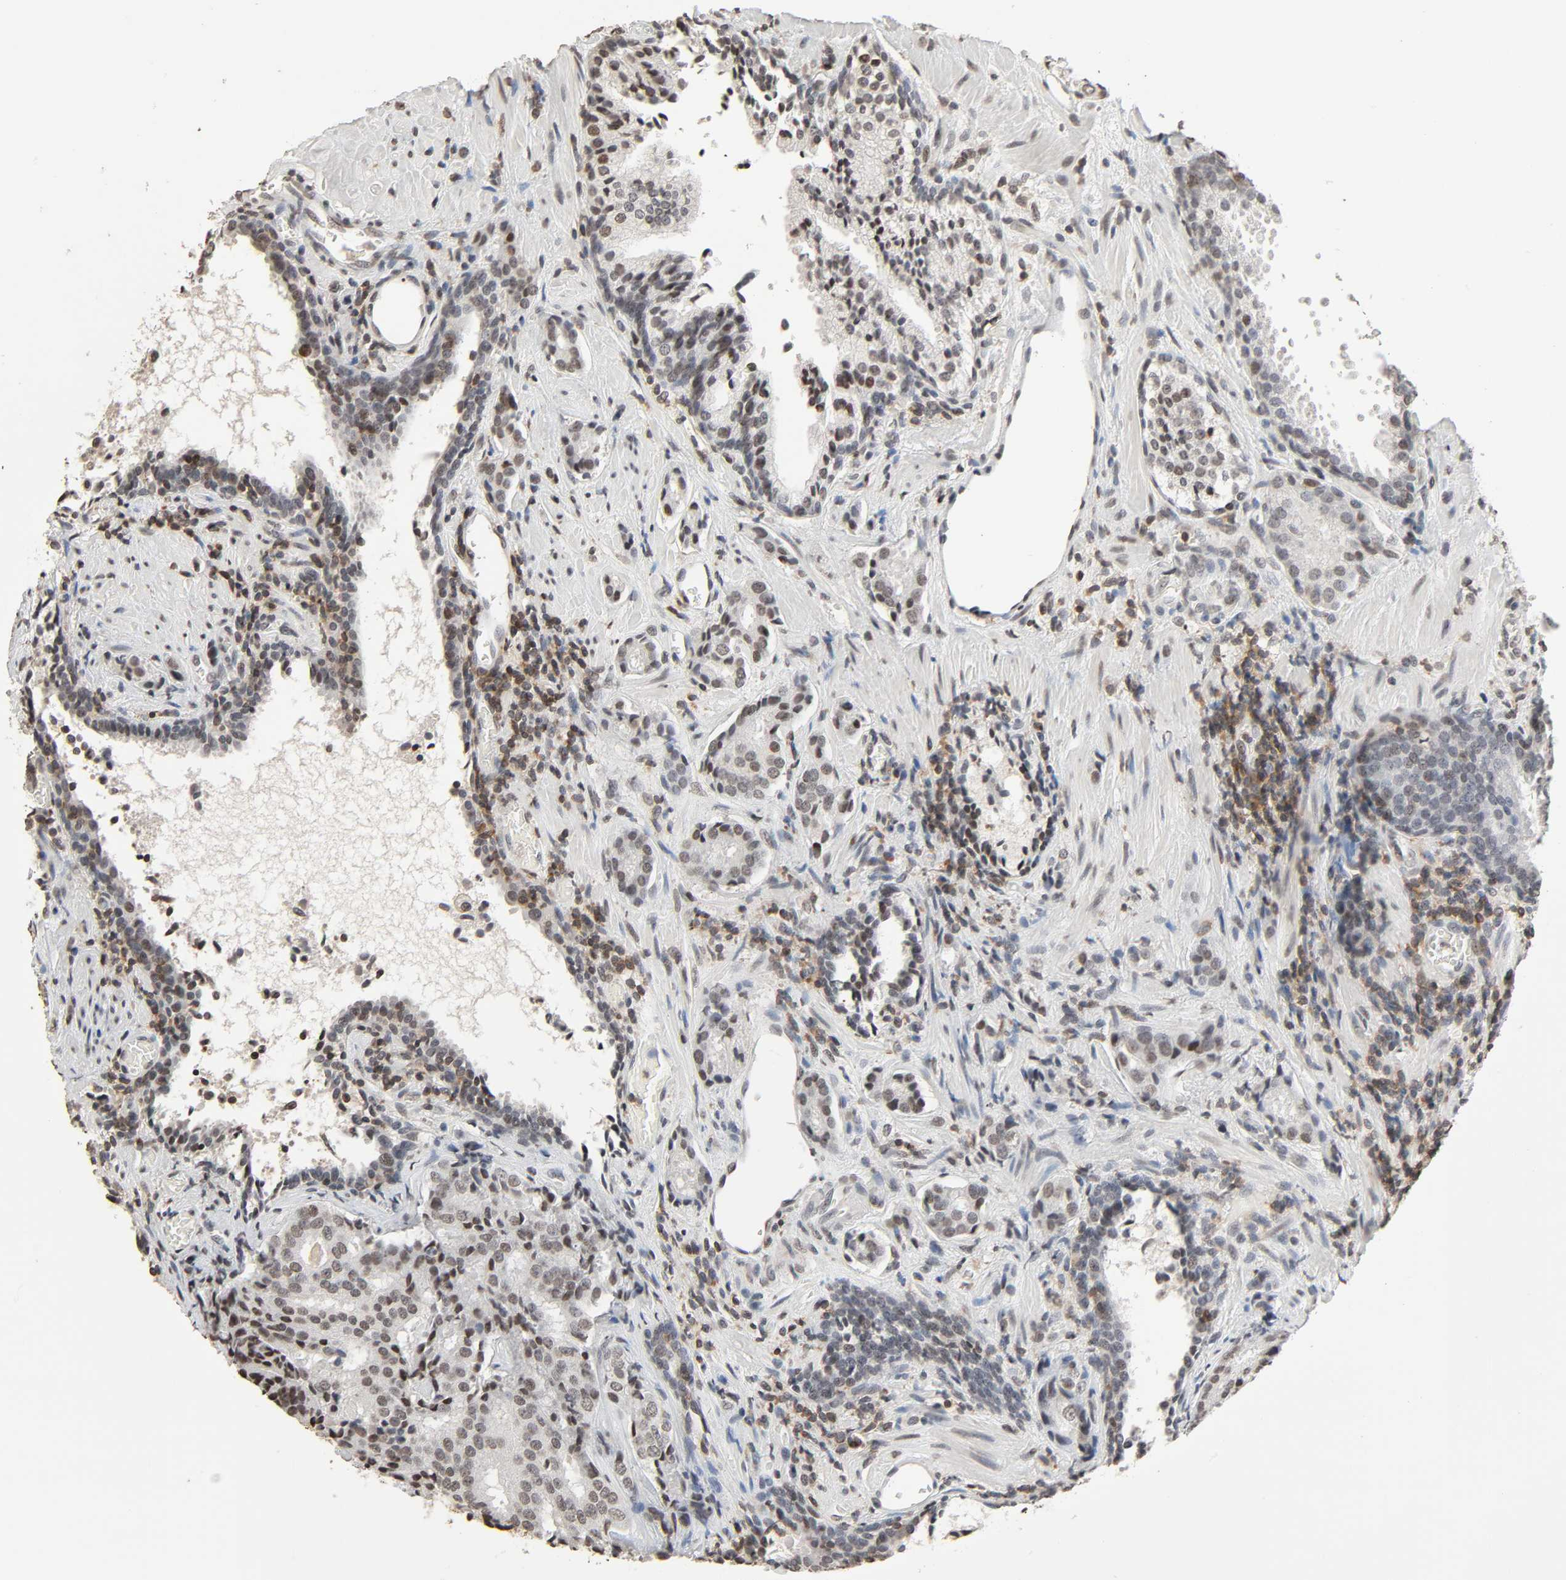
{"staining": {"intensity": "weak", "quantity": ">75%", "location": "nuclear"}, "tissue": "prostate cancer", "cell_type": "Tumor cells", "image_type": "cancer", "snomed": [{"axis": "morphology", "description": "Adenocarcinoma, High grade"}, {"axis": "topography", "description": "Prostate"}], "caption": "Human prostate cancer (adenocarcinoma (high-grade)) stained with a protein marker demonstrates weak staining in tumor cells.", "gene": "STK4", "patient": {"sex": "male", "age": 58}}